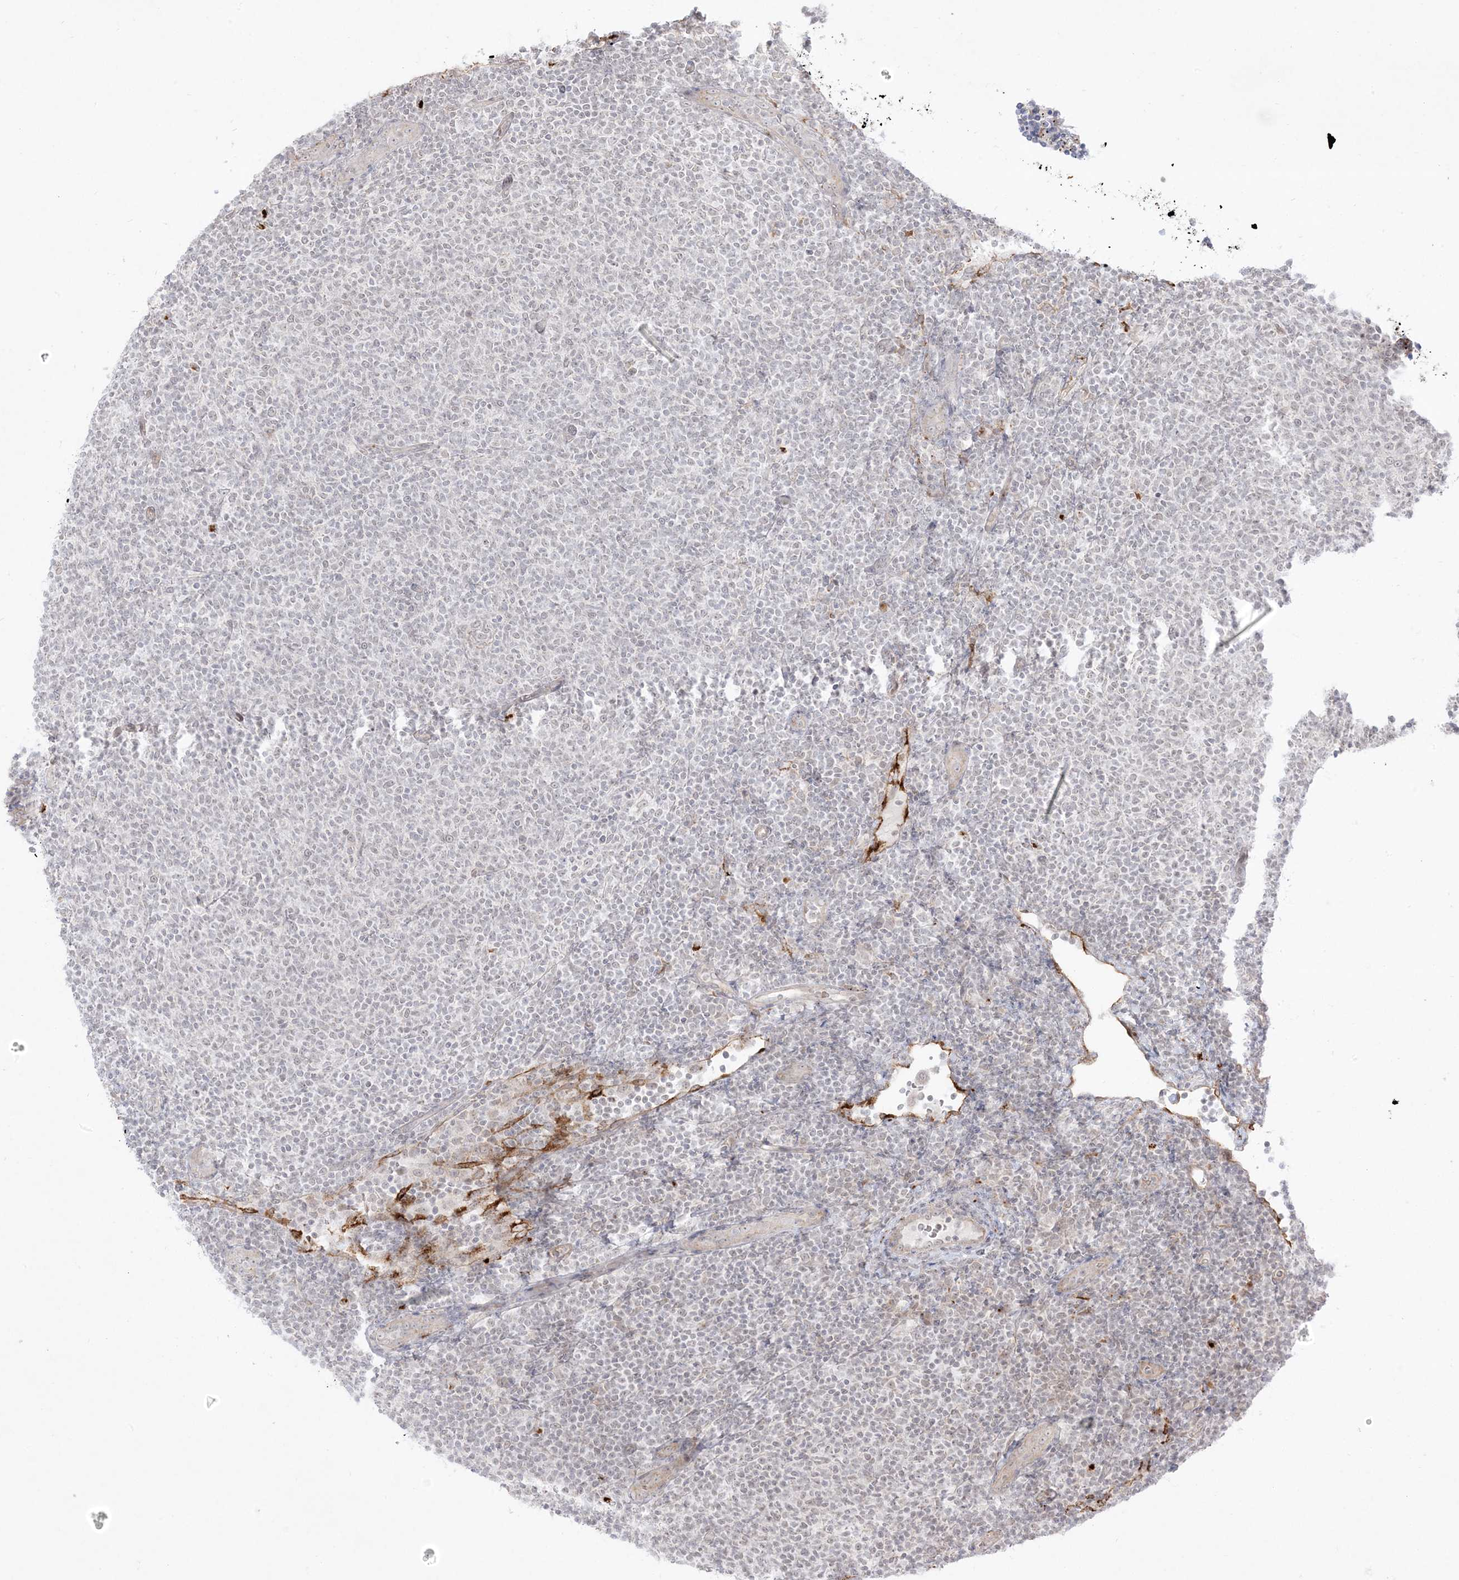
{"staining": {"intensity": "weak", "quantity": "<25%", "location": "nuclear"}, "tissue": "lymphoma", "cell_type": "Tumor cells", "image_type": "cancer", "snomed": [{"axis": "morphology", "description": "Malignant lymphoma, non-Hodgkin's type, Low grade"}, {"axis": "topography", "description": "Lymph node"}], "caption": "A histopathology image of human malignant lymphoma, non-Hodgkin's type (low-grade) is negative for staining in tumor cells.", "gene": "PTK6", "patient": {"sex": "male", "age": 66}}